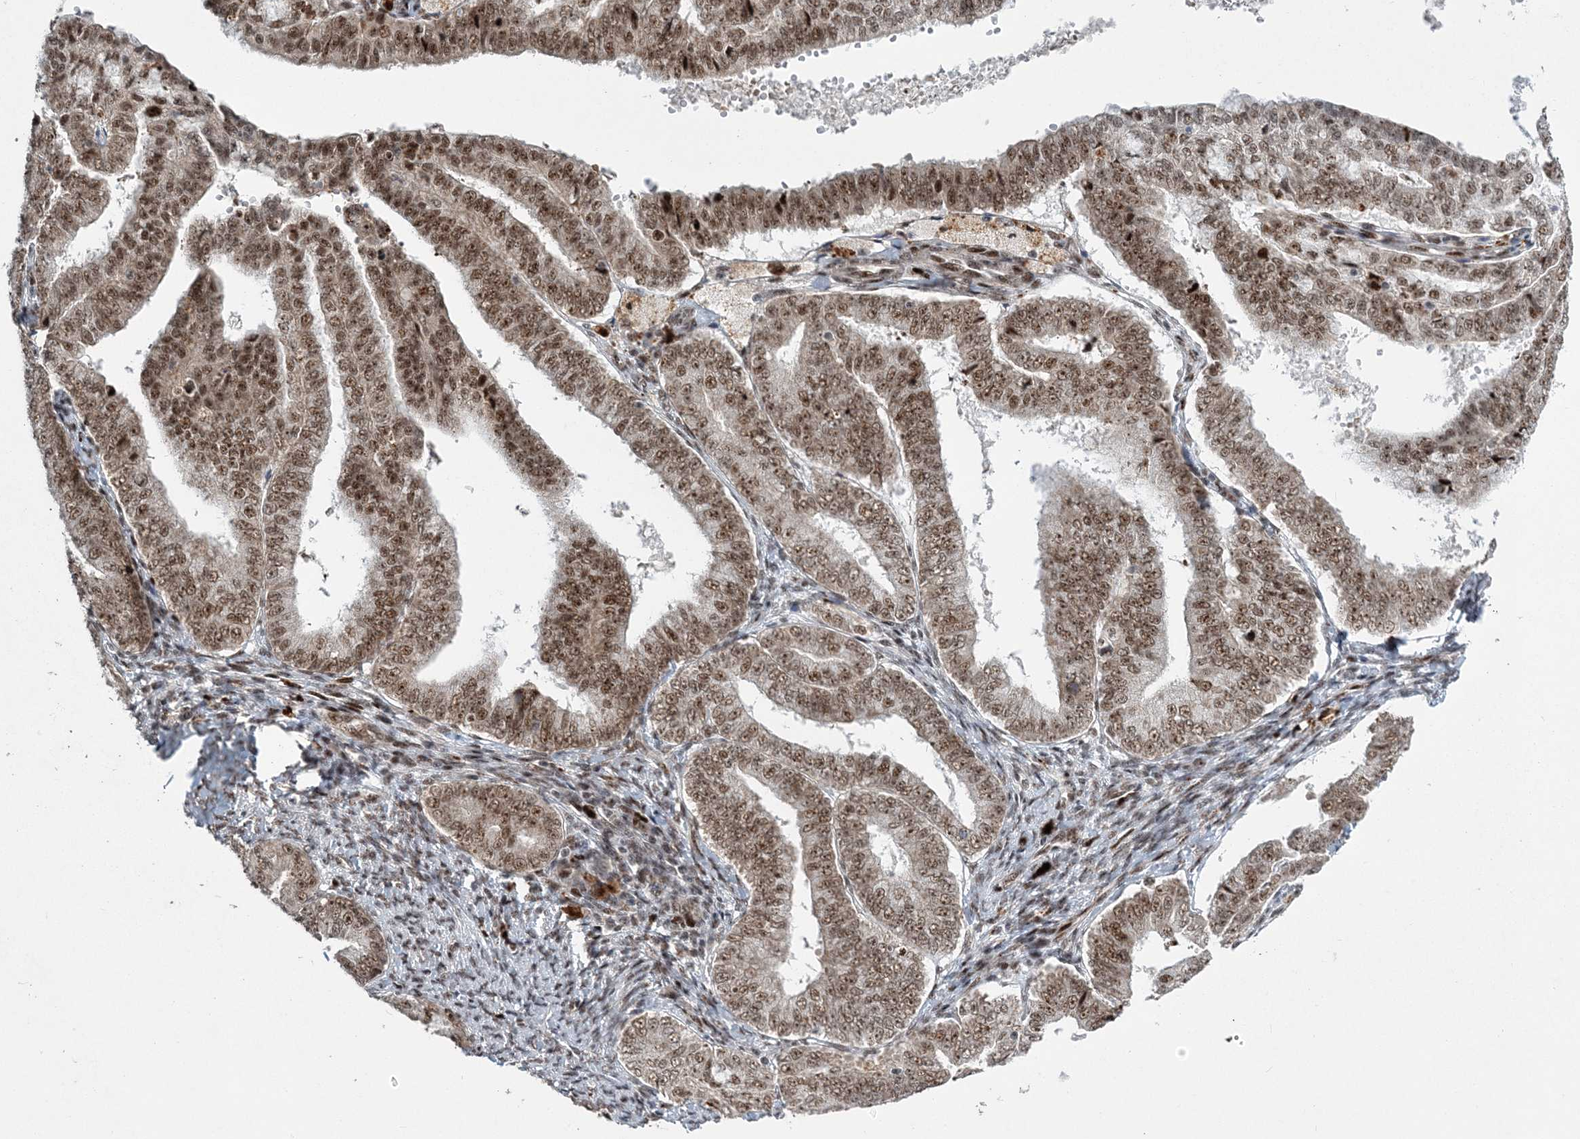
{"staining": {"intensity": "moderate", "quantity": ">75%", "location": "nuclear"}, "tissue": "endometrial cancer", "cell_type": "Tumor cells", "image_type": "cancer", "snomed": [{"axis": "morphology", "description": "Adenocarcinoma, NOS"}, {"axis": "topography", "description": "Endometrium"}], "caption": "Immunohistochemical staining of endometrial cancer (adenocarcinoma) shows medium levels of moderate nuclear protein staining in about >75% of tumor cells. The protein is stained brown, and the nuclei are stained in blue (DAB IHC with brightfield microscopy, high magnification).", "gene": "CWC22", "patient": {"sex": "female", "age": 63}}